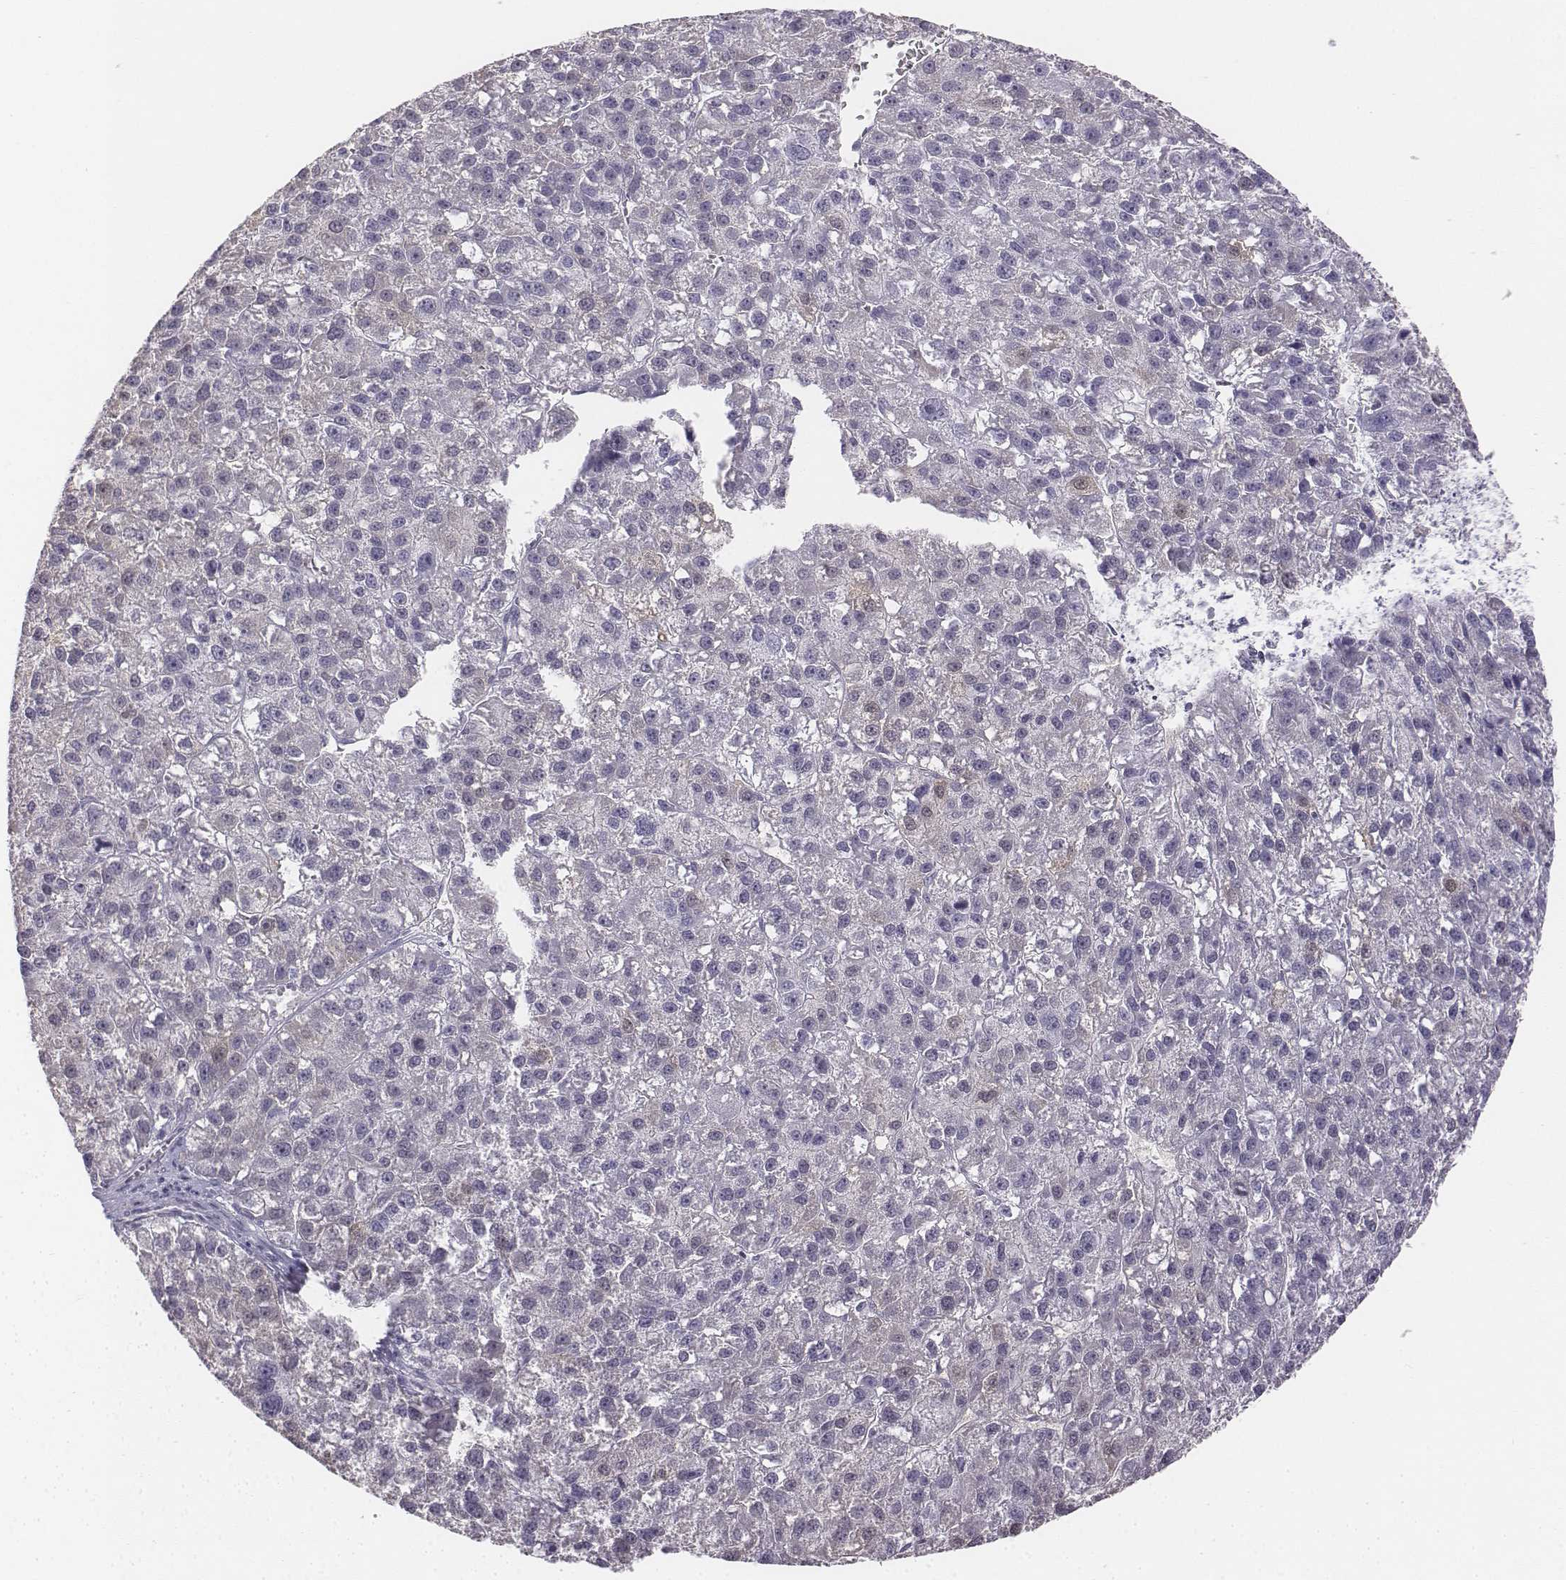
{"staining": {"intensity": "negative", "quantity": "none", "location": "none"}, "tissue": "liver cancer", "cell_type": "Tumor cells", "image_type": "cancer", "snomed": [{"axis": "morphology", "description": "Carcinoma, Hepatocellular, NOS"}, {"axis": "topography", "description": "Liver"}], "caption": "Liver hepatocellular carcinoma stained for a protein using immunohistochemistry shows no positivity tumor cells.", "gene": "UCN2", "patient": {"sex": "female", "age": 70}}